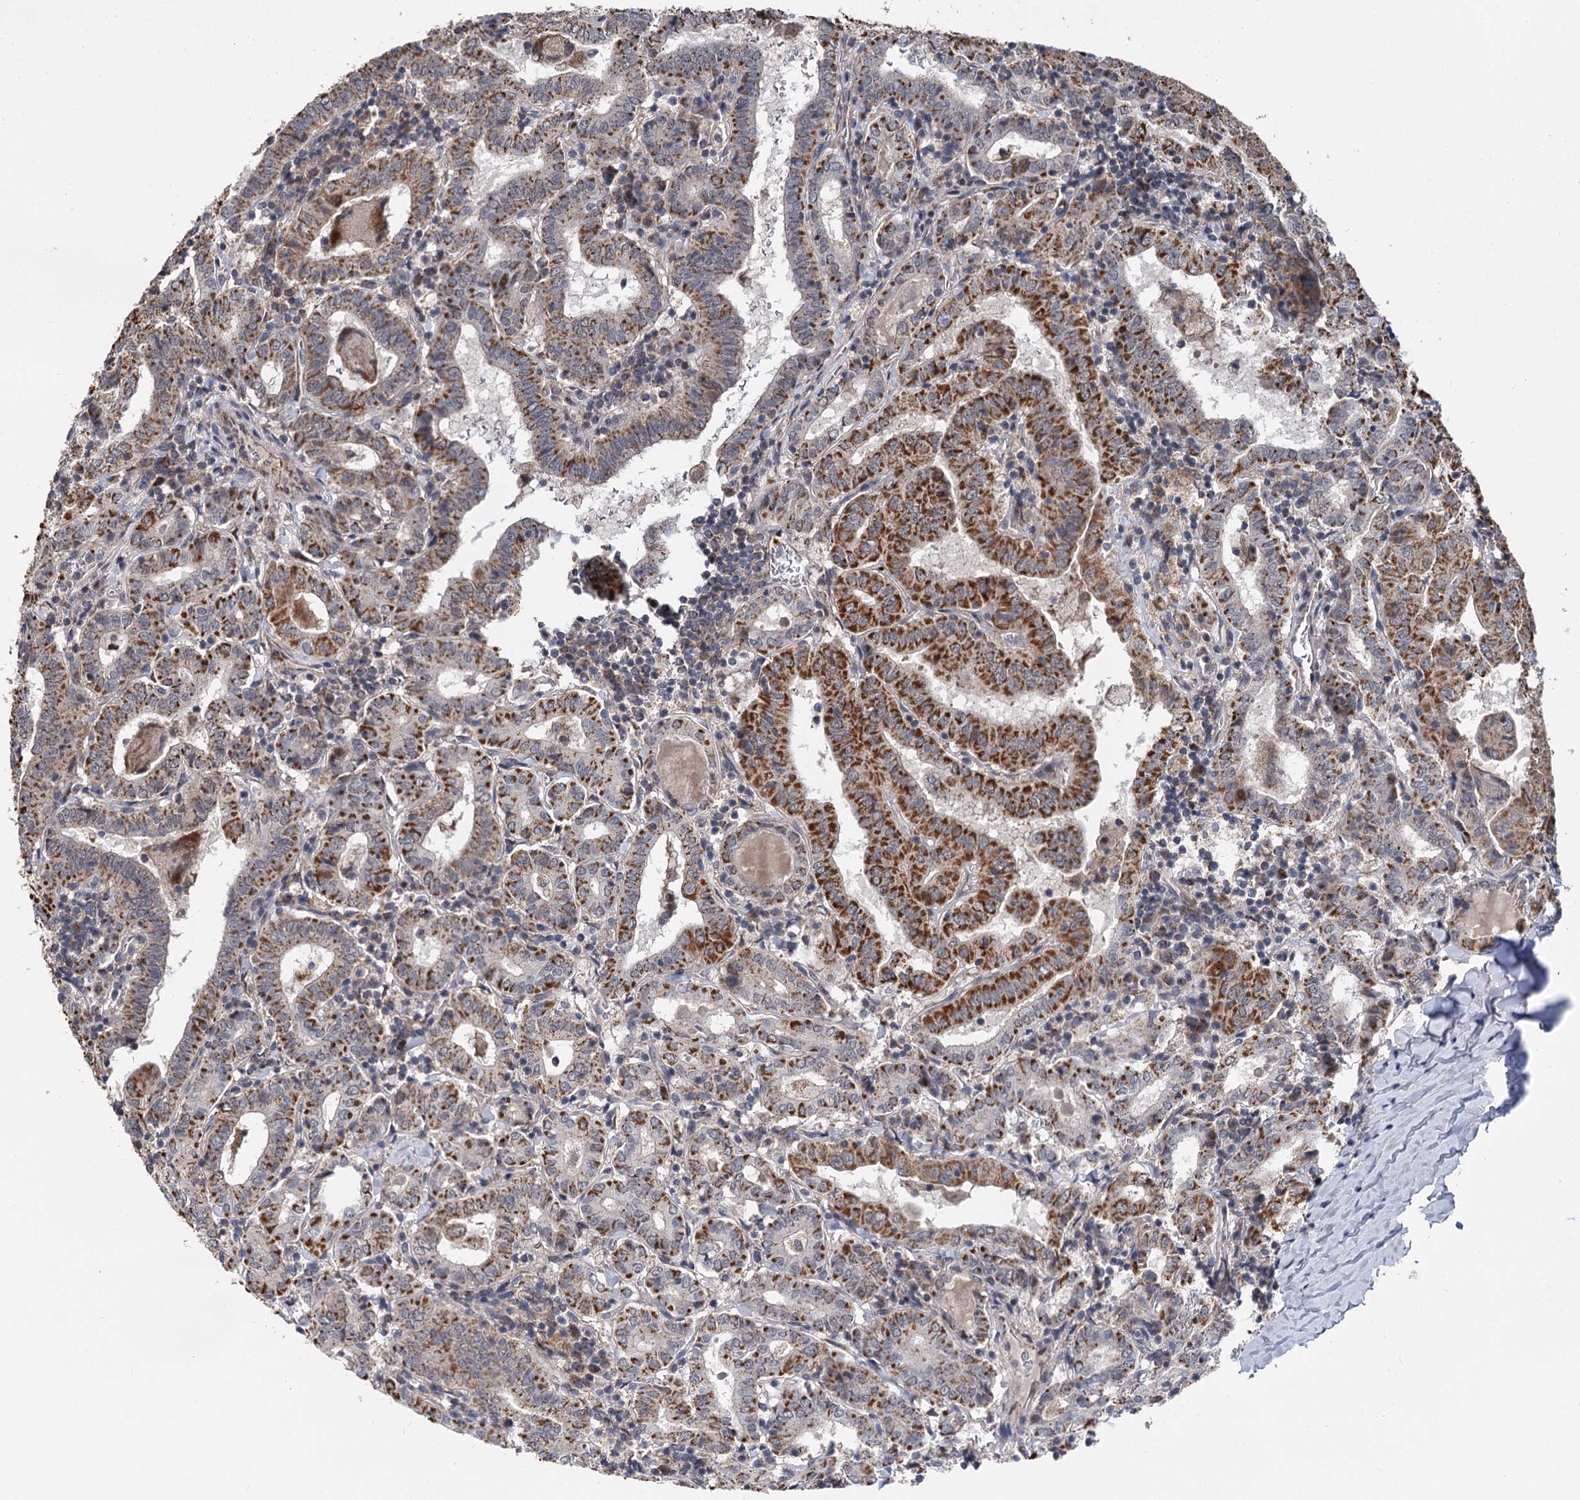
{"staining": {"intensity": "strong", "quantity": ">75%", "location": "cytoplasmic/membranous"}, "tissue": "thyroid cancer", "cell_type": "Tumor cells", "image_type": "cancer", "snomed": [{"axis": "morphology", "description": "Papillary adenocarcinoma, NOS"}, {"axis": "topography", "description": "Thyroid gland"}], "caption": "A high-resolution histopathology image shows immunohistochemistry staining of papillary adenocarcinoma (thyroid), which displays strong cytoplasmic/membranous staining in approximately >75% of tumor cells. (DAB (3,3'-diaminobenzidine) IHC, brown staining for protein, blue staining for nuclei).", "gene": "SPRYD3", "patient": {"sex": "female", "age": 72}}